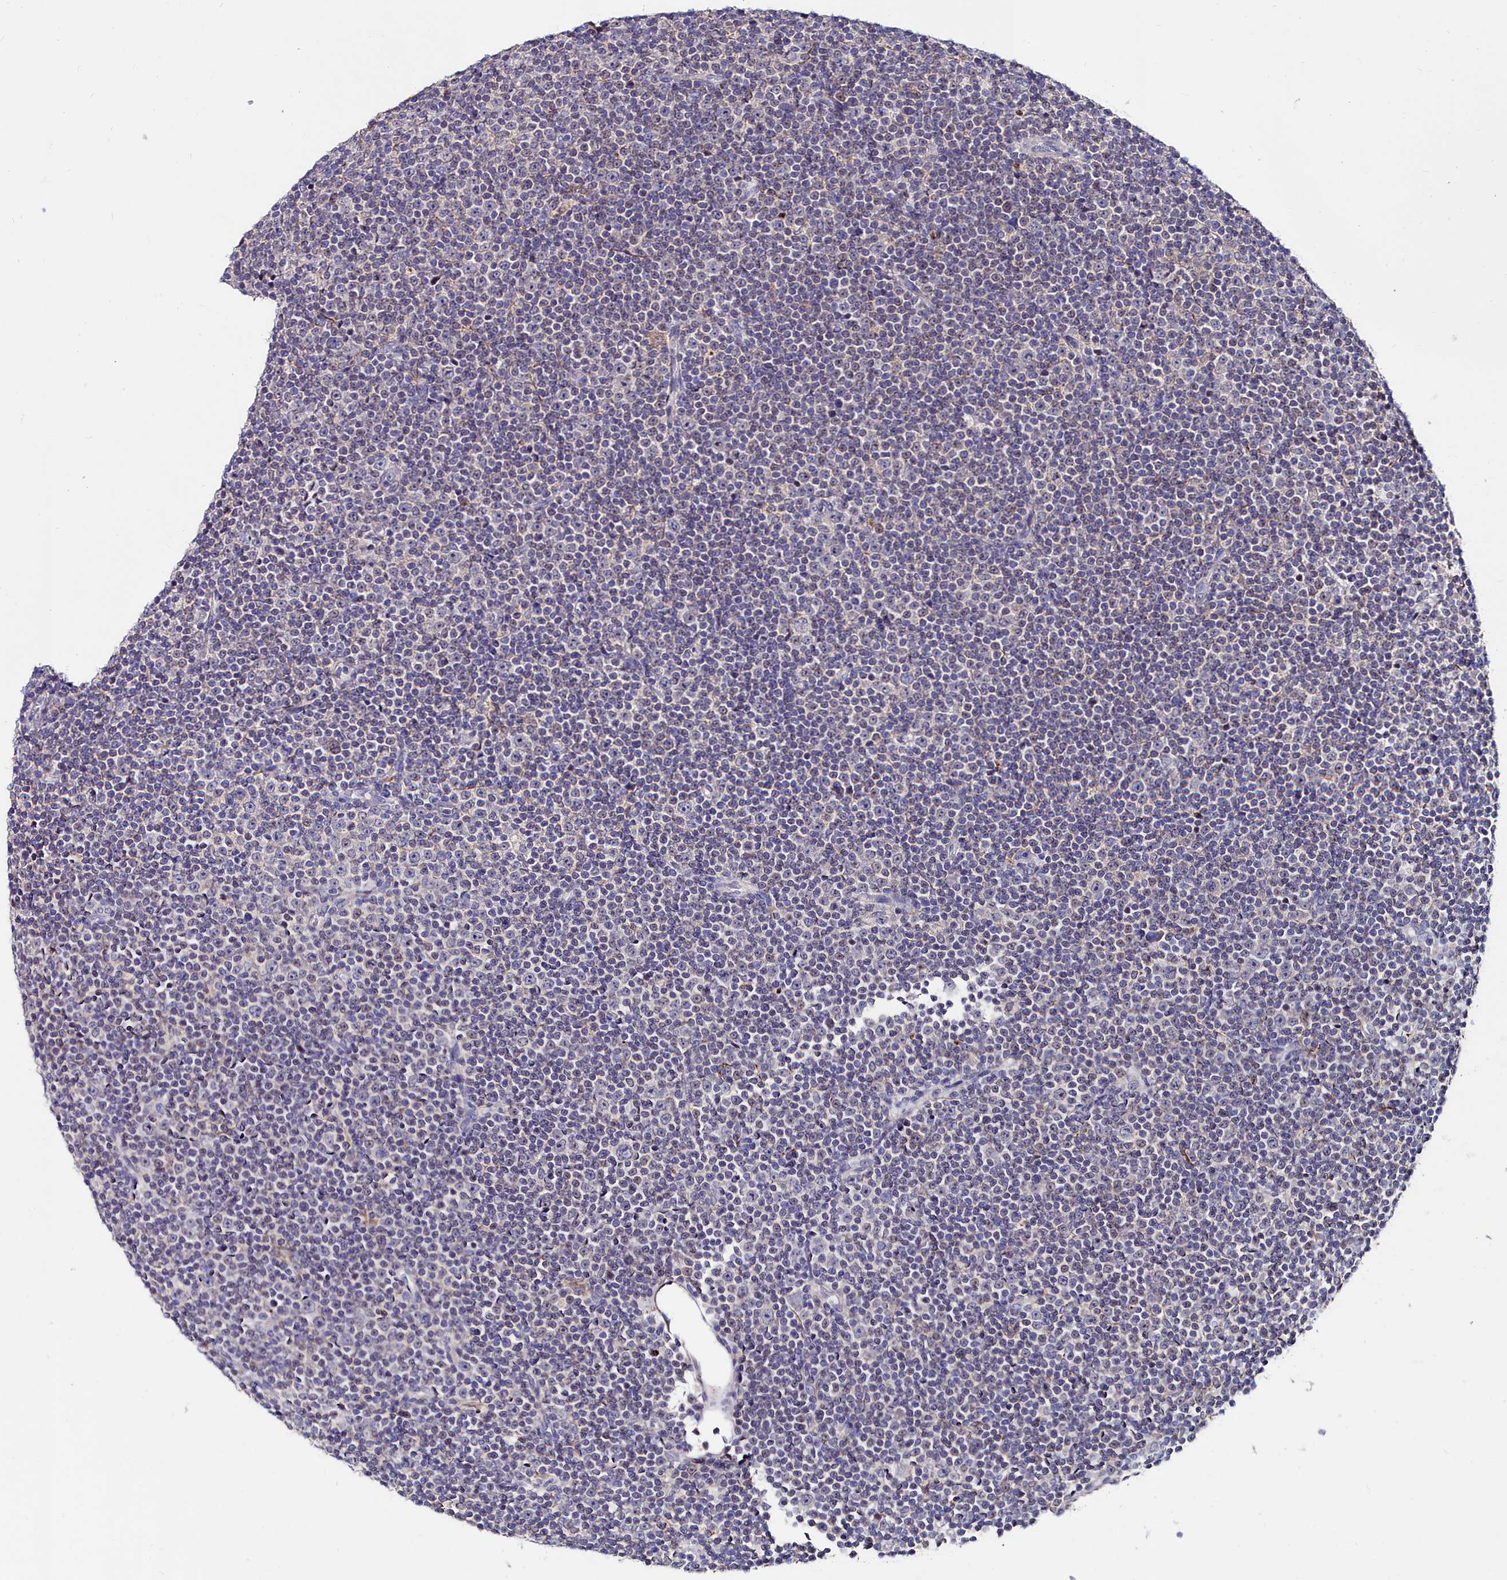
{"staining": {"intensity": "negative", "quantity": "none", "location": "none"}, "tissue": "lymphoma", "cell_type": "Tumor cells", "image_type": "cancer", "snomed": [{"axis": "morphology", "description": "Malignant lymphoma, non-Hodgkin's type, Low grade"}, {"axis": "topography", "description": "Lymph node"}], "caption": "Immunohistochemical staining of lymphoma reveals no significant staining in tumor cells.", "gene": "AMBRA1", "patient": {"sex": "female", "age": 67}}